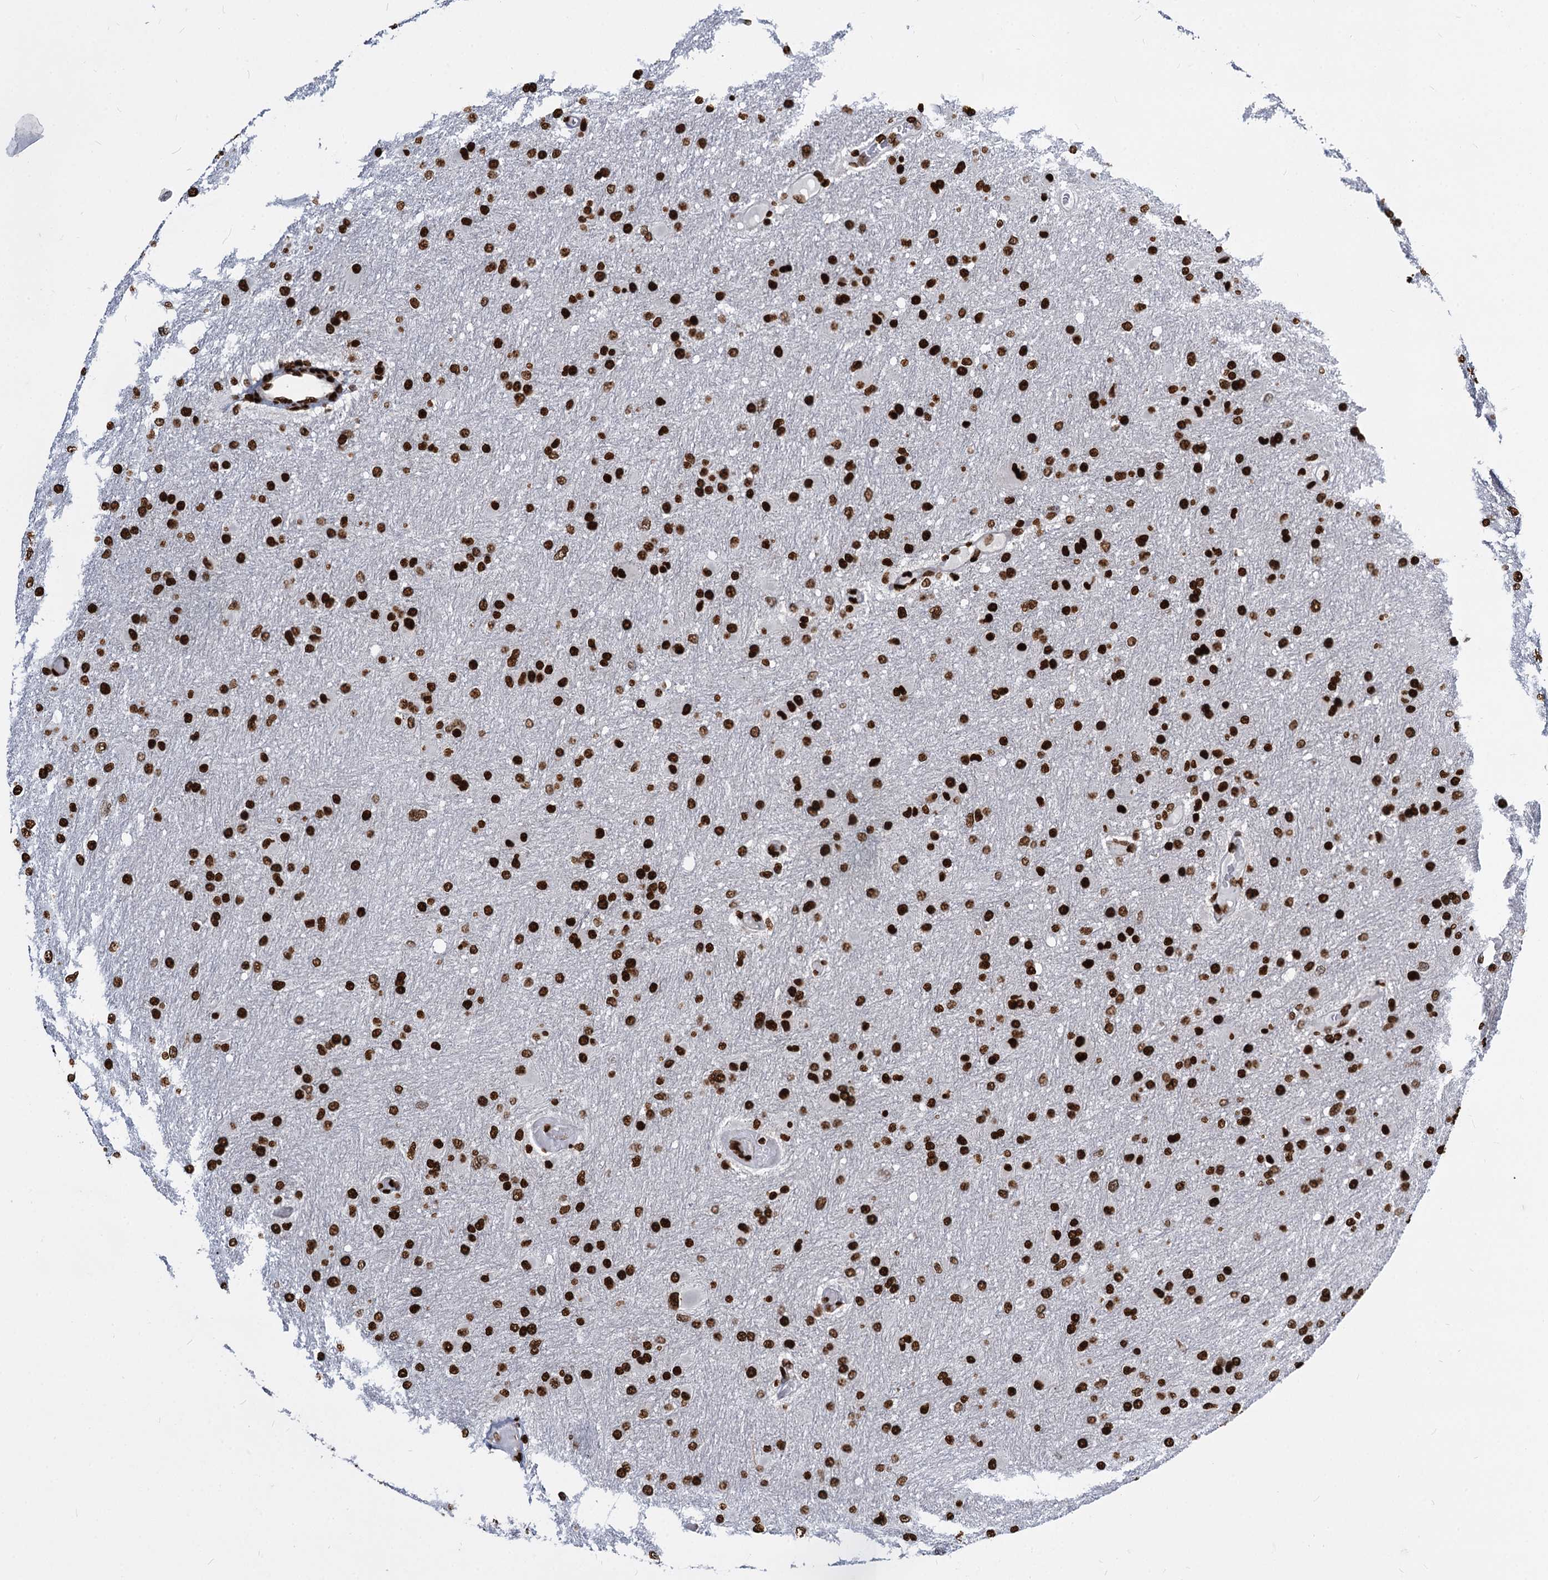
{"staining": {"intensity": "strong", "quantity": ">75%", "location": "nuclear"}, "tissue": "glioma", "cell_type": "Tumor cells", "image_type": "cancer", "snomed": [{"axis": "morphology", "description": "Glioma, malignant, High grade"}, {"axis": "topography", "description": "Cerebral cortex"}], "caption": "Protein positivity by IHC shows strong nuclear staining in approximately >75% of tumor cells in high-grade glioma (malignant).", "gene": "MECP2", "patient": {"sex": "female", "age": 36}}